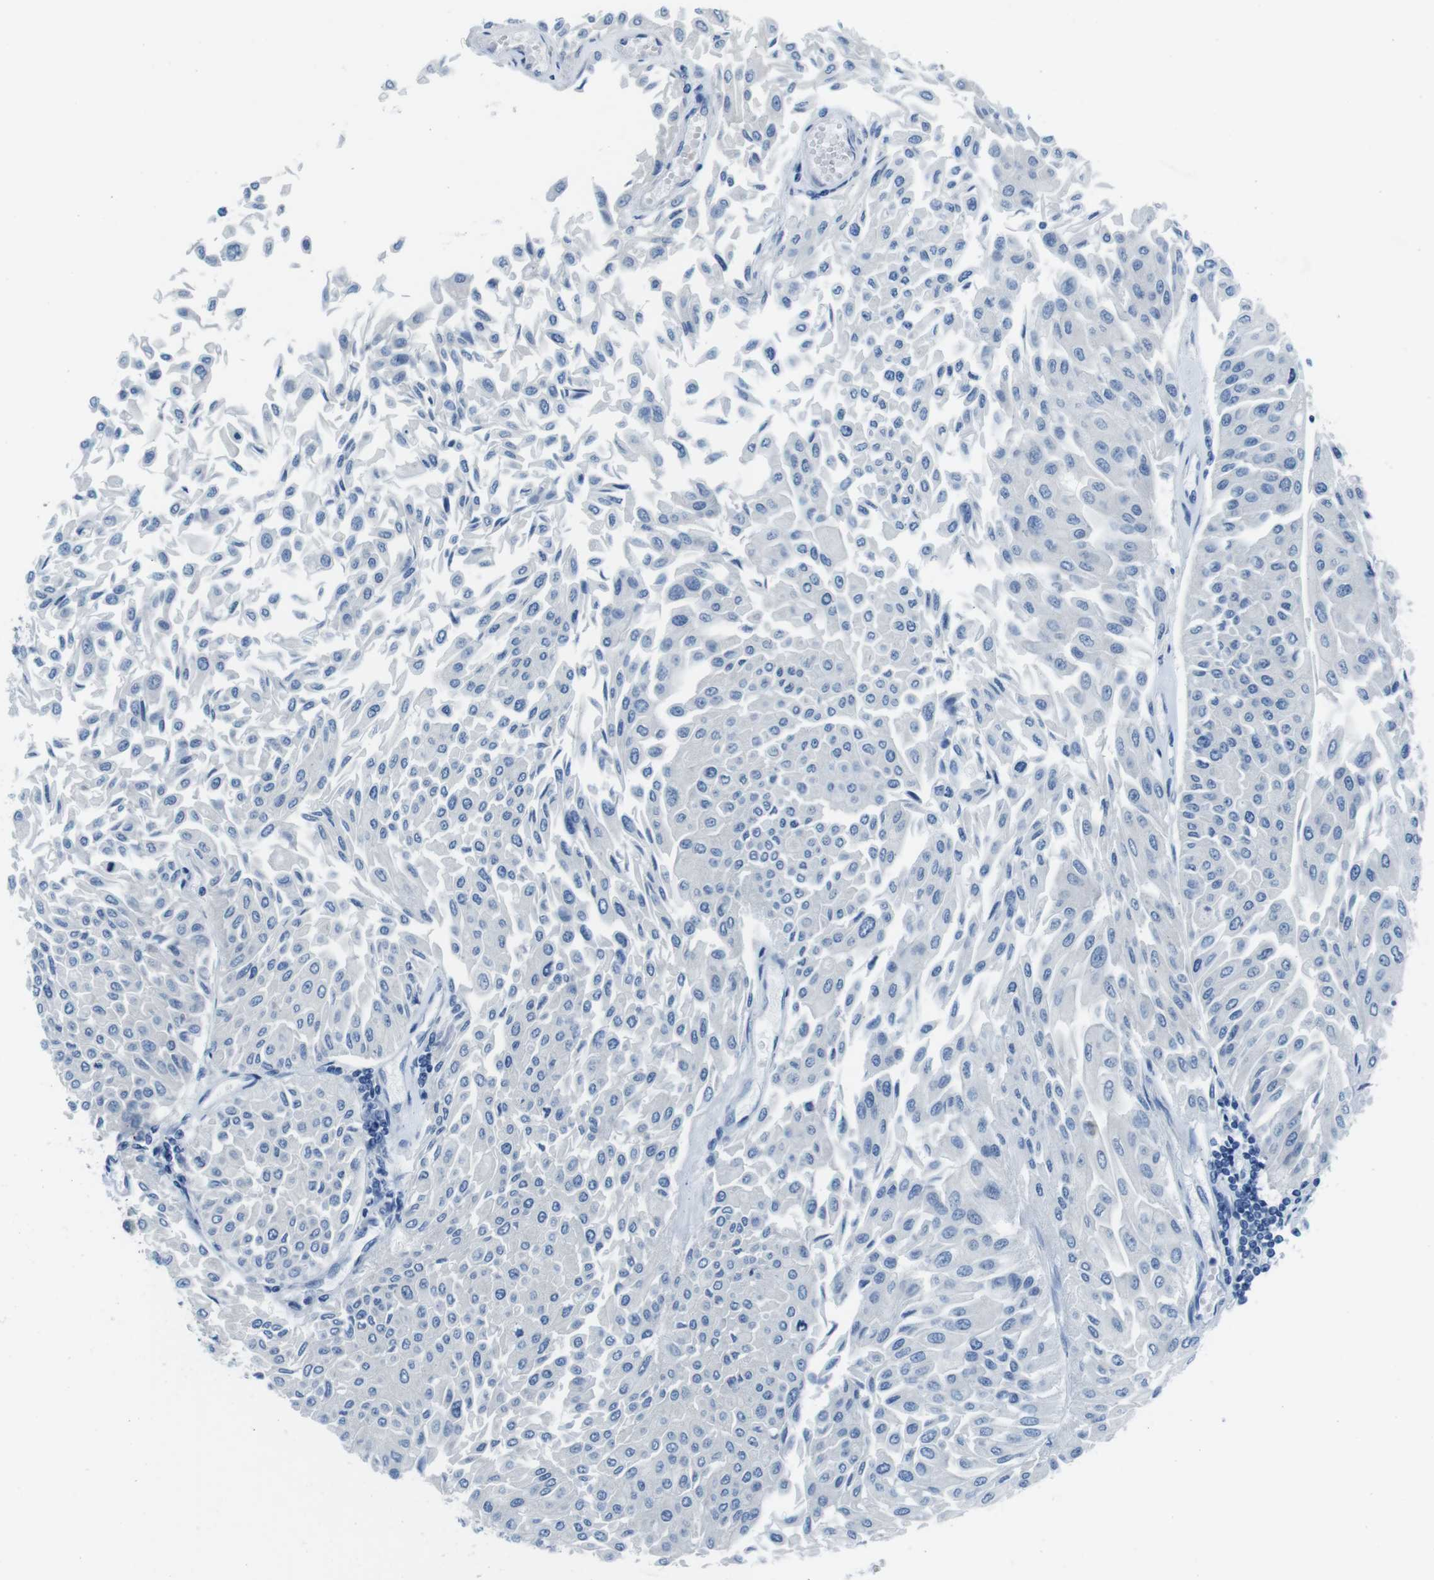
{"staining": {"intensity": "negative", "quantity": "none", "location": "none"}, "tissue": "urothelial cancer", "cell_type": "Tumor cells", "image_type": "cancer", "snomed": [{"axis": "morphology", "description": "Urothelial carcinoma, Low grade"}, {"axis": "topography", "description": "Urinary bladder"}], "caption": "Immunohistochemistry of human low-grade urothelial carcinoma demonstrates no expression in tumor cells.", "gene": "EIF2B5", "patient": {"sex": "male", "age": 67}}